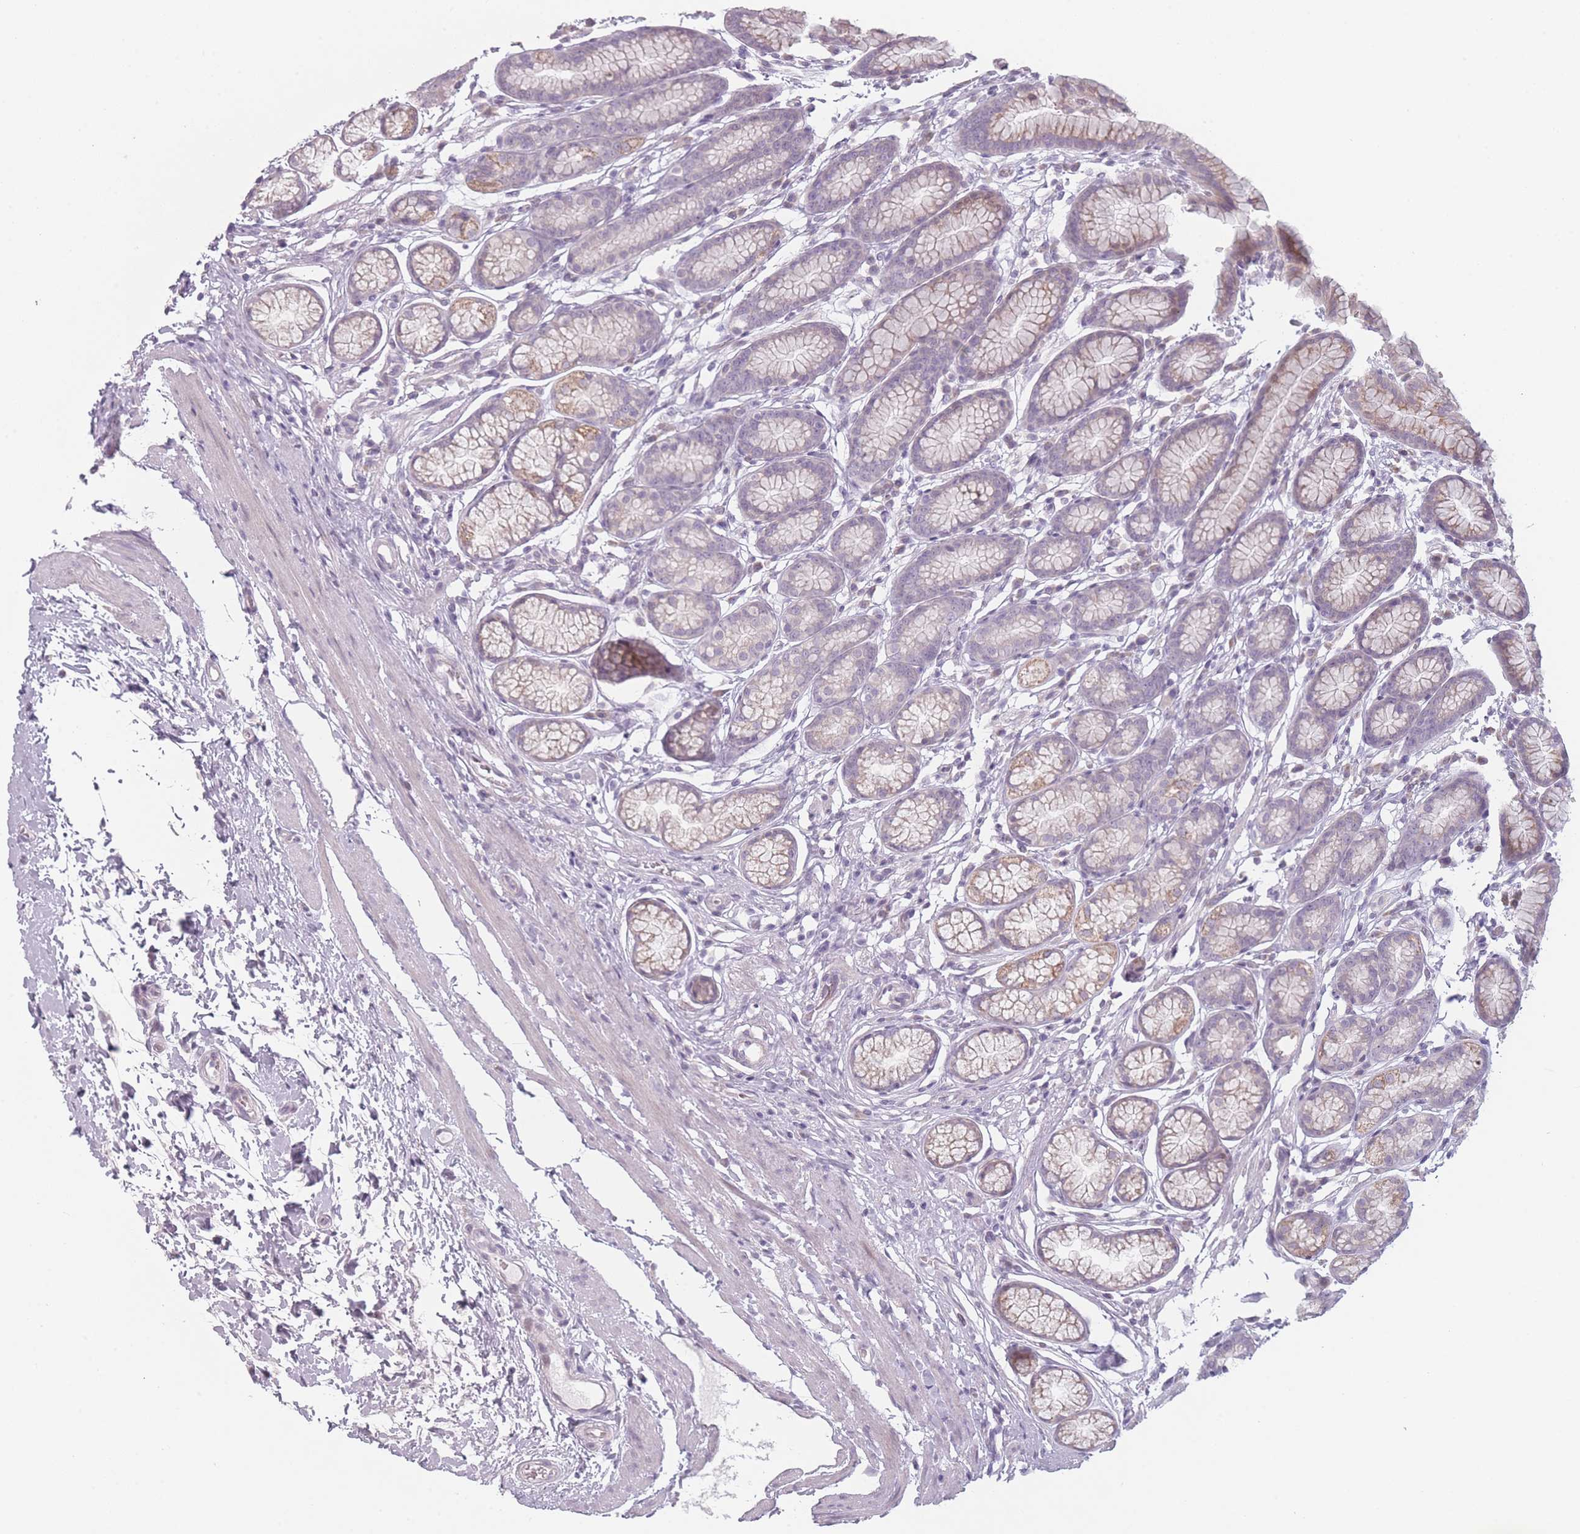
{"staining": {"intensity": "moderate", "quantity": "25%-75%", "location": "cytoplasmic/membranous"}, "tissue": "stomach", "cell_type": "Glandular cells", "image_type": "normal", "snomed": [{"axis": "morphology", "description": "Normal tissue, NOS"}, {"axis": "topography", "description": "Stomach"}], "caption": "A brown stain labels moderate cytoplasmic/membranous staining of a protein in glandular cells of normal human stomach.", "gene": "RASL10B", "patient": {"sex": "male", "age": 42}}